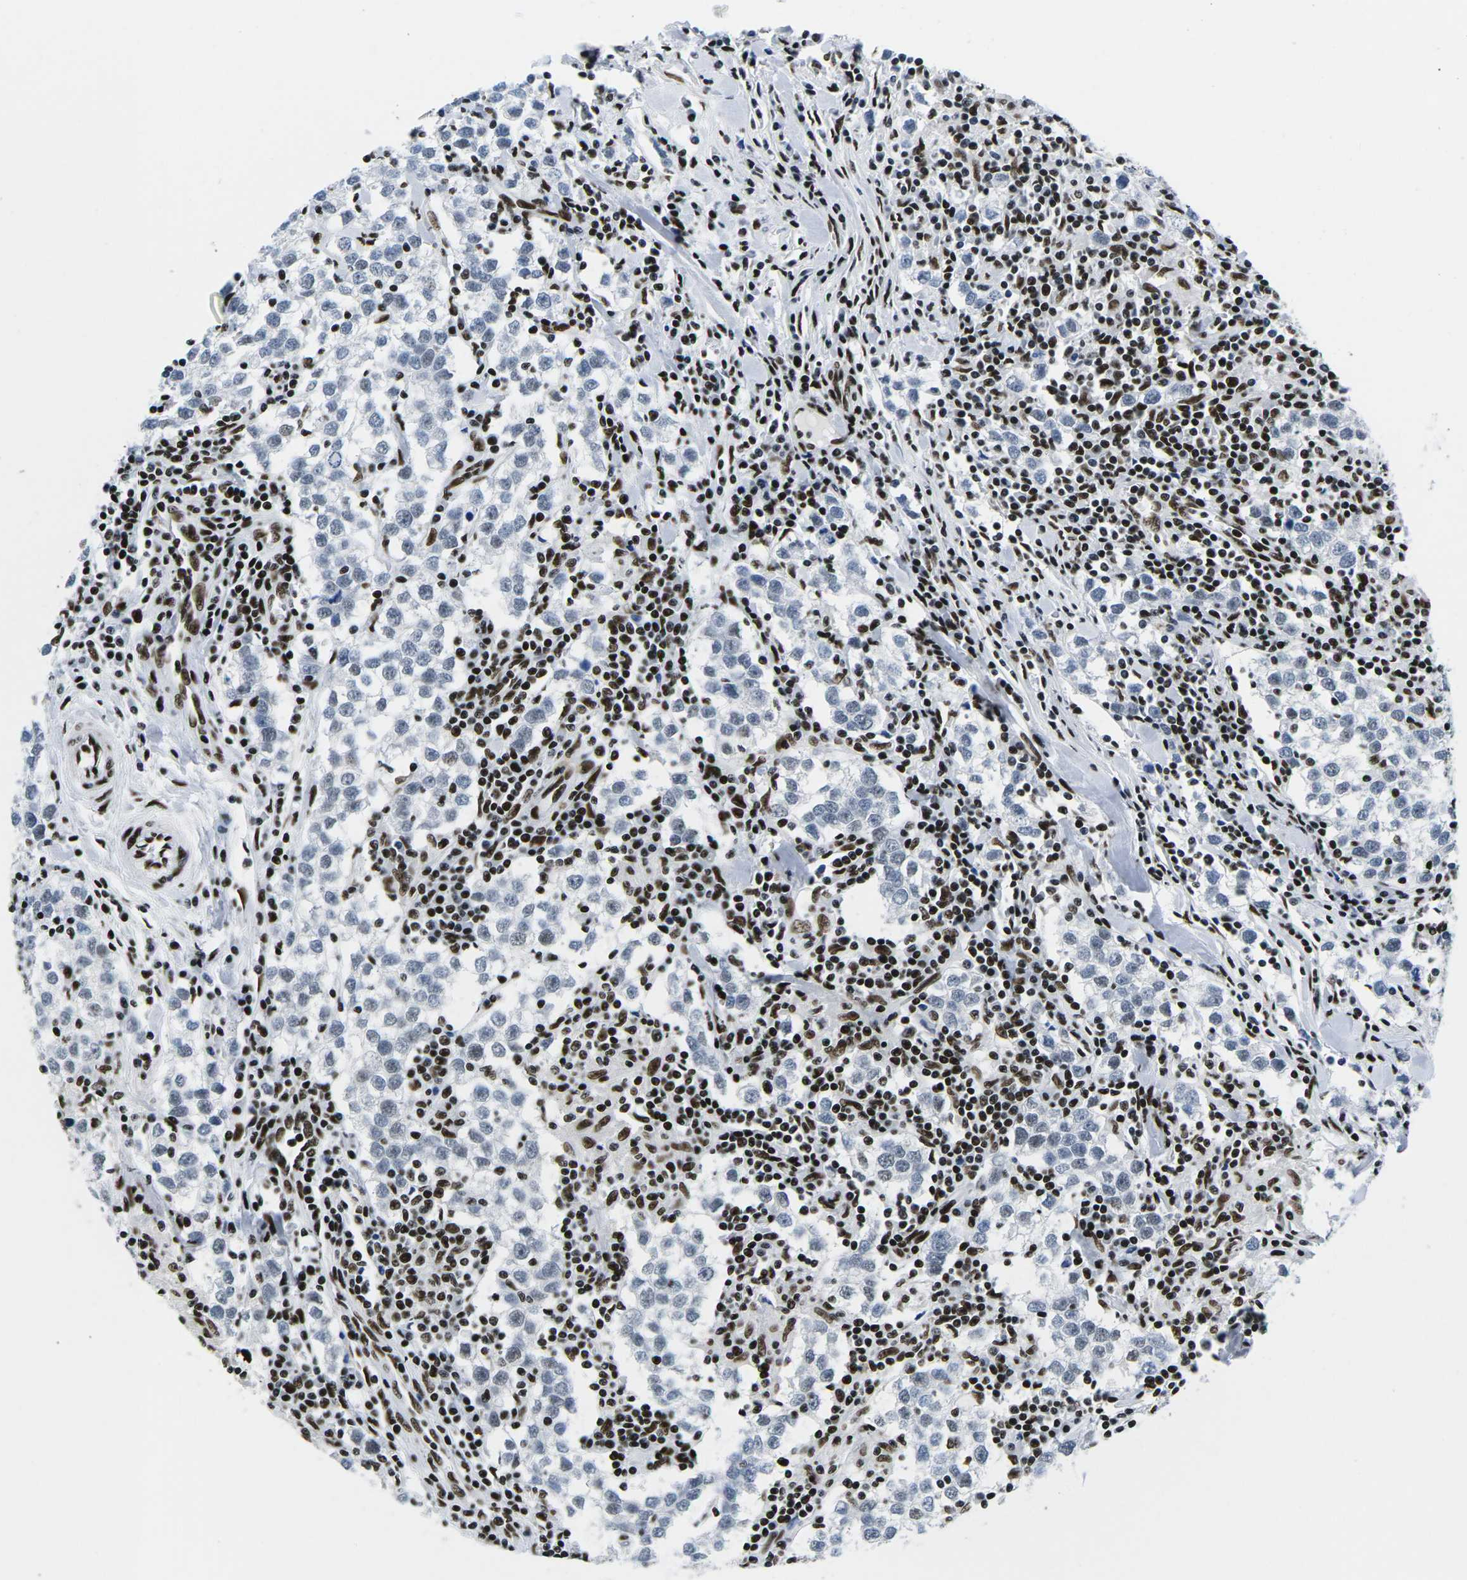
{"staining": {"intensity": "negative", "quantity": "none", "location": "none"}, "tissue": "testis cancer", "cell_type": "Tumor cells", "image_type": "cancer", "snomed": [{"axis": "morphology", "description": "Seminoma, NOS"}, {"axis": "morphology", "description": "Carcinoma, Embryonal, NOS"}, {"axis": "topography", "description": "Testis"}], "caption": "Image shows no protein staining in tumor cells of testis cancer (embryonal carcinoma) tissue.", "gene": "ATF1", "patient": {"sex": "male", "age": 36}}